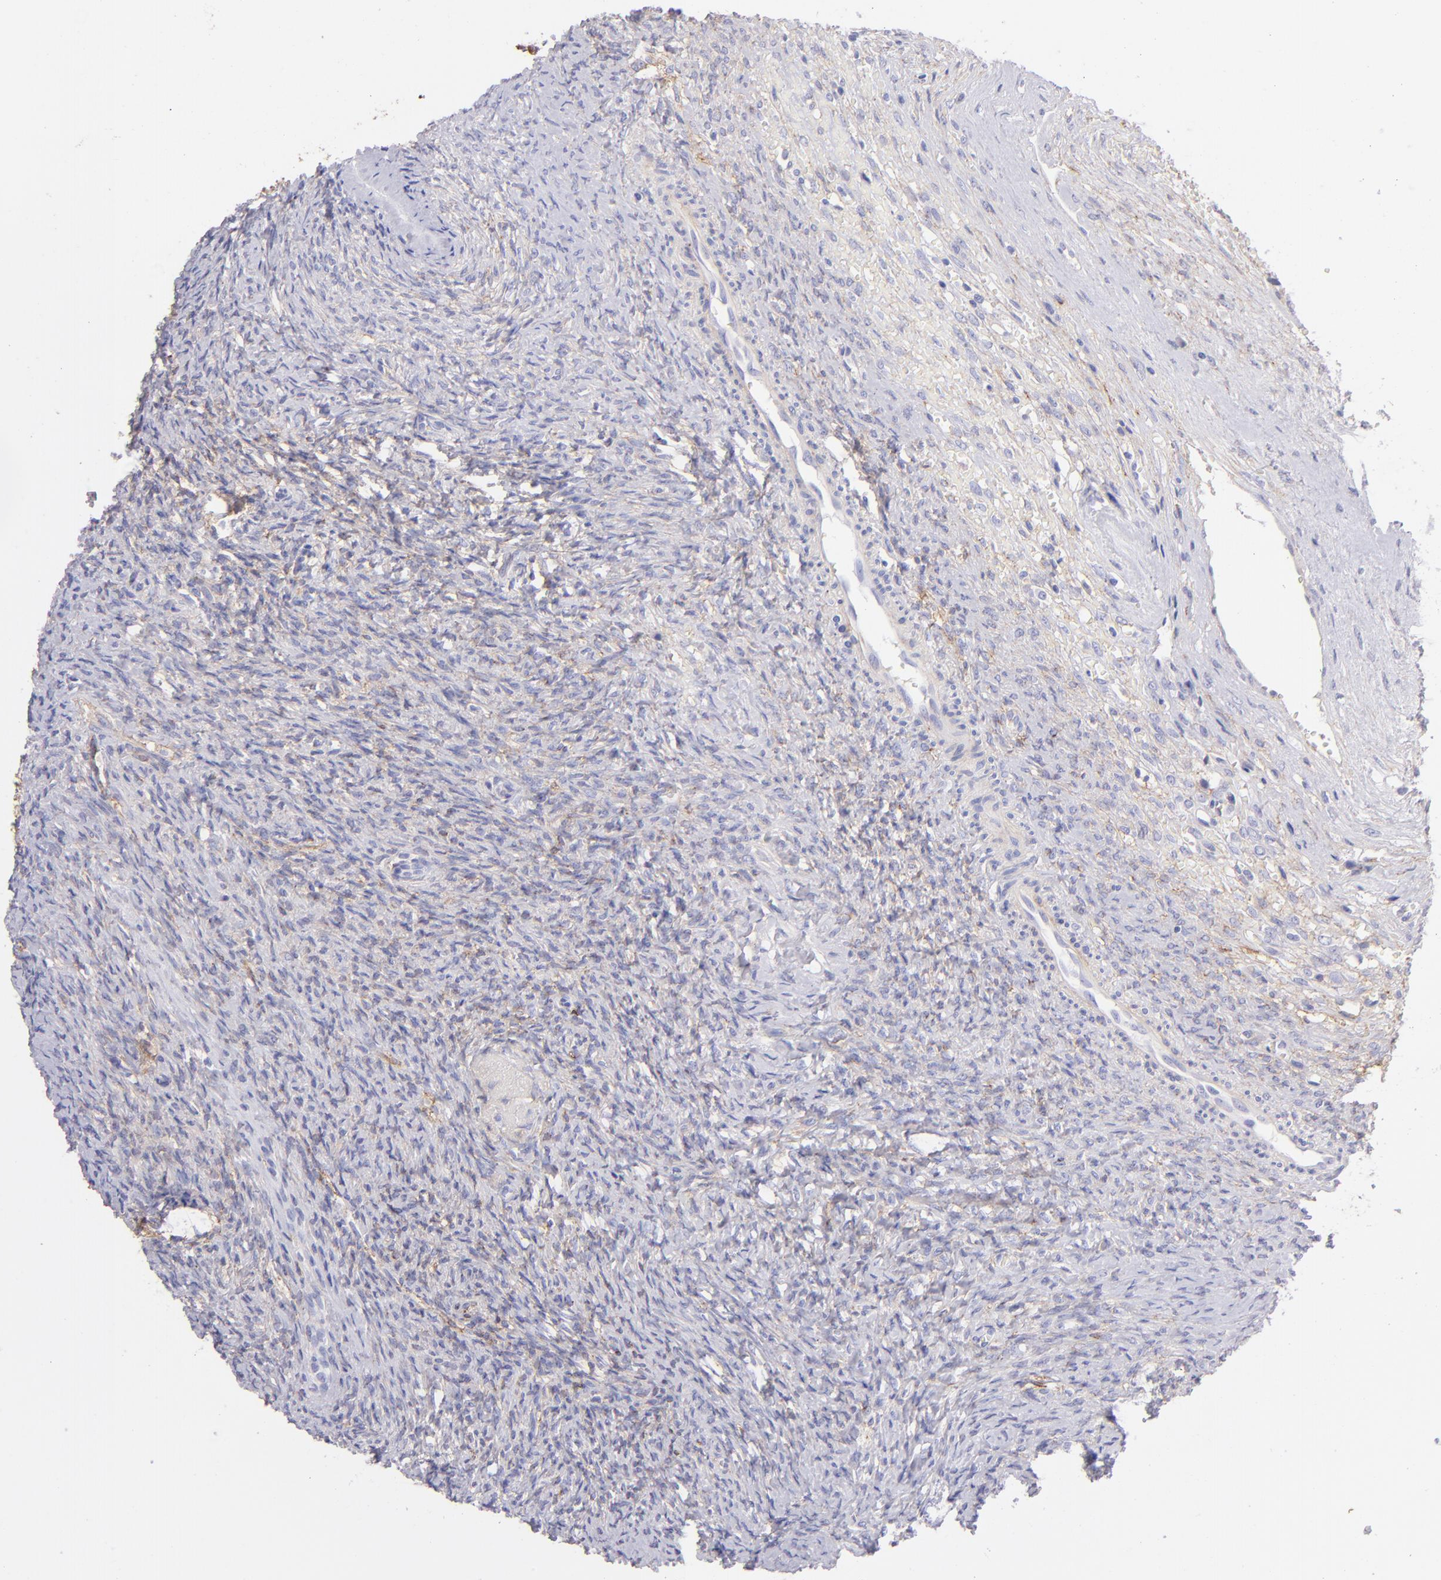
{"staining": {"intensity": "negative", "quantity": "none", "location": "none"}, "tissue": "ovary", "cell_type": "Follicle cells", "image_type": "normal", "snomed": [{"axis": "morphology", "description": "Normal tissue, NOS"}, {"axis": "topography", "description": "Ovary"}], "caption": "Ovary was stained to show a protein in brown. There is no significant staining in follicle cells. (Stains: DAB (3,3'-diaminobenzidine) IHC with hematoxylin counter stain, Microscopy: brightfield microscopy at high magnification).", "gene": "CD81", "patient": {"sex": "female", "age": 56}}